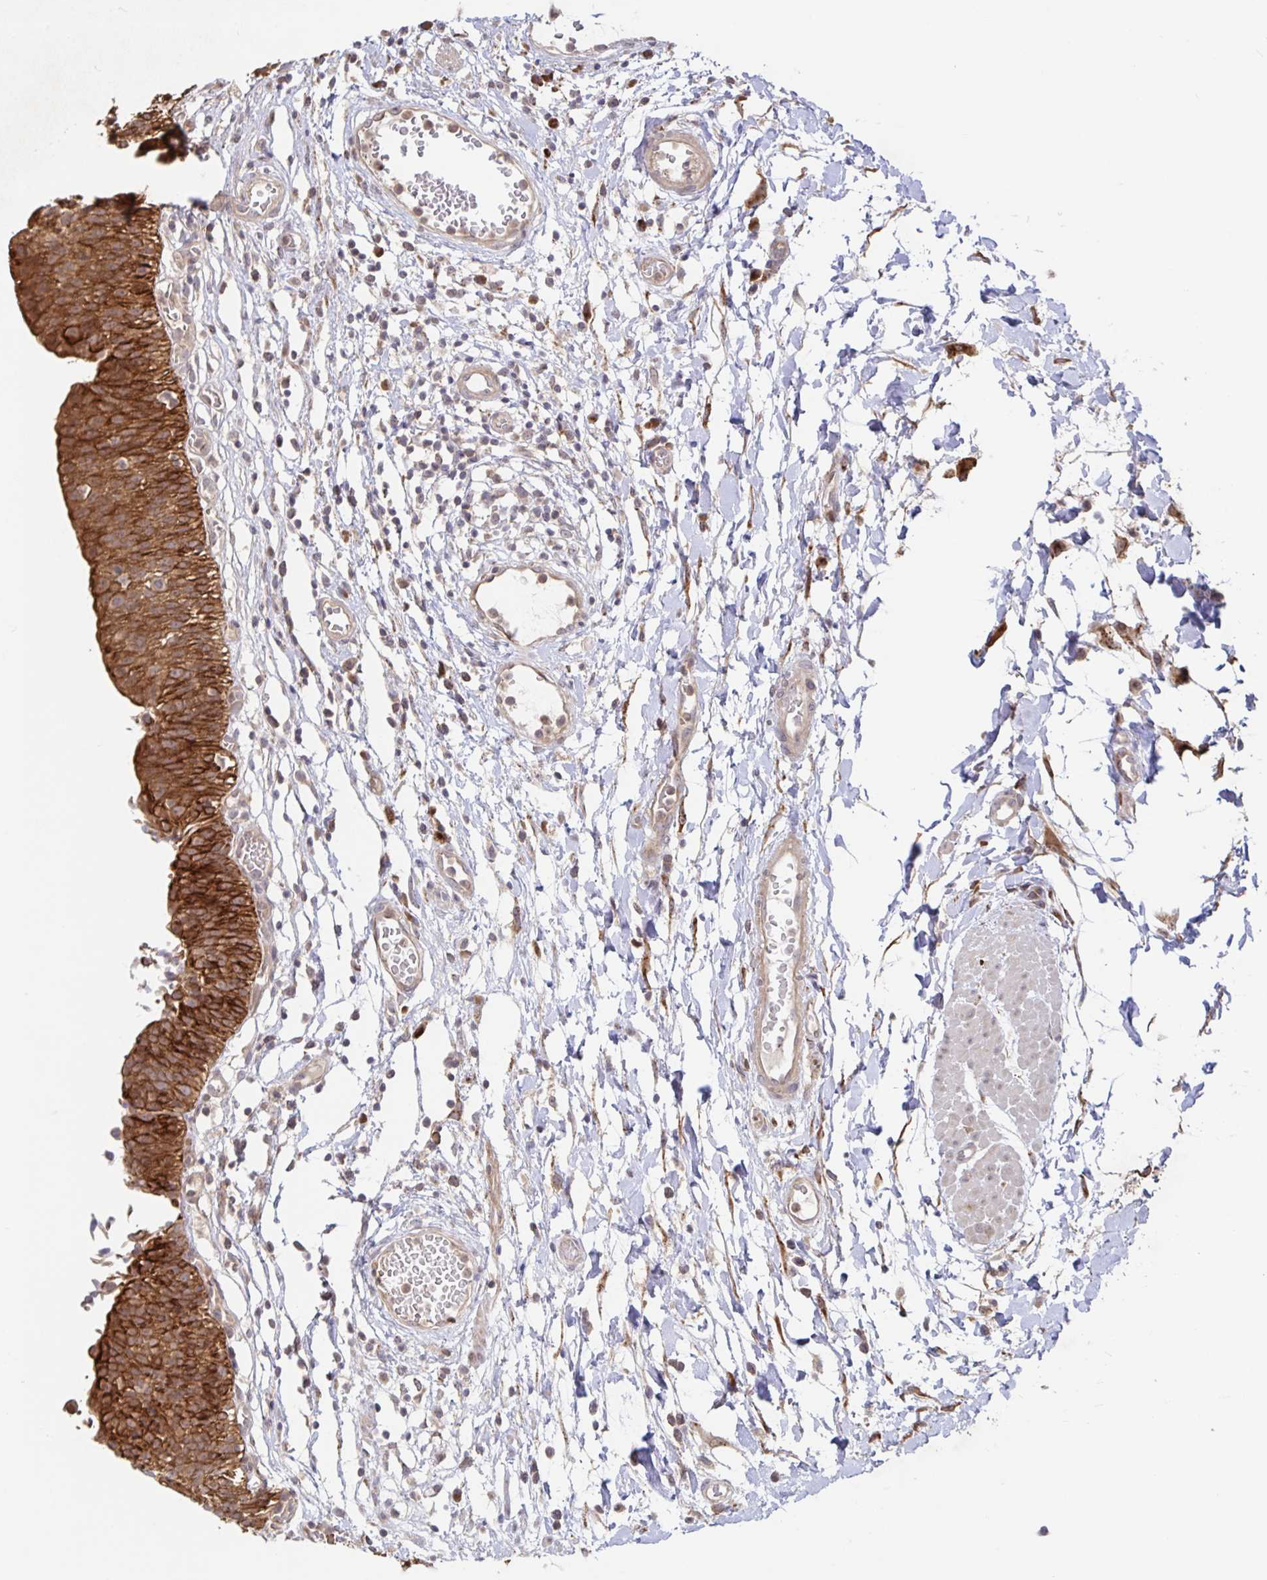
{"staining": {"intensity": "strong", "quantity": ">75%", "location": "cytoplasmic/membranous"}, "tissue": "urinary bladder", "cell_type": "Urothelial cells", "image_type": "normal", "snomed": [{"axis": "morphology", "description": "Normal tissue, NOS"}, {"axis": "topography", "description": "Urinary bladder"}], "caption": "The photomicrograph exhibits staining of unremarkable urinary bladder, revealing strong cytoplasmic/membranous protein expression (brown color) within urothelial cells. (DAB (3,3'-diaminobenzidine) = brown stain, brightfield microscopy at high magnification).", "gene": "AACS", "patient": {"sex": "male", "age": 64}}